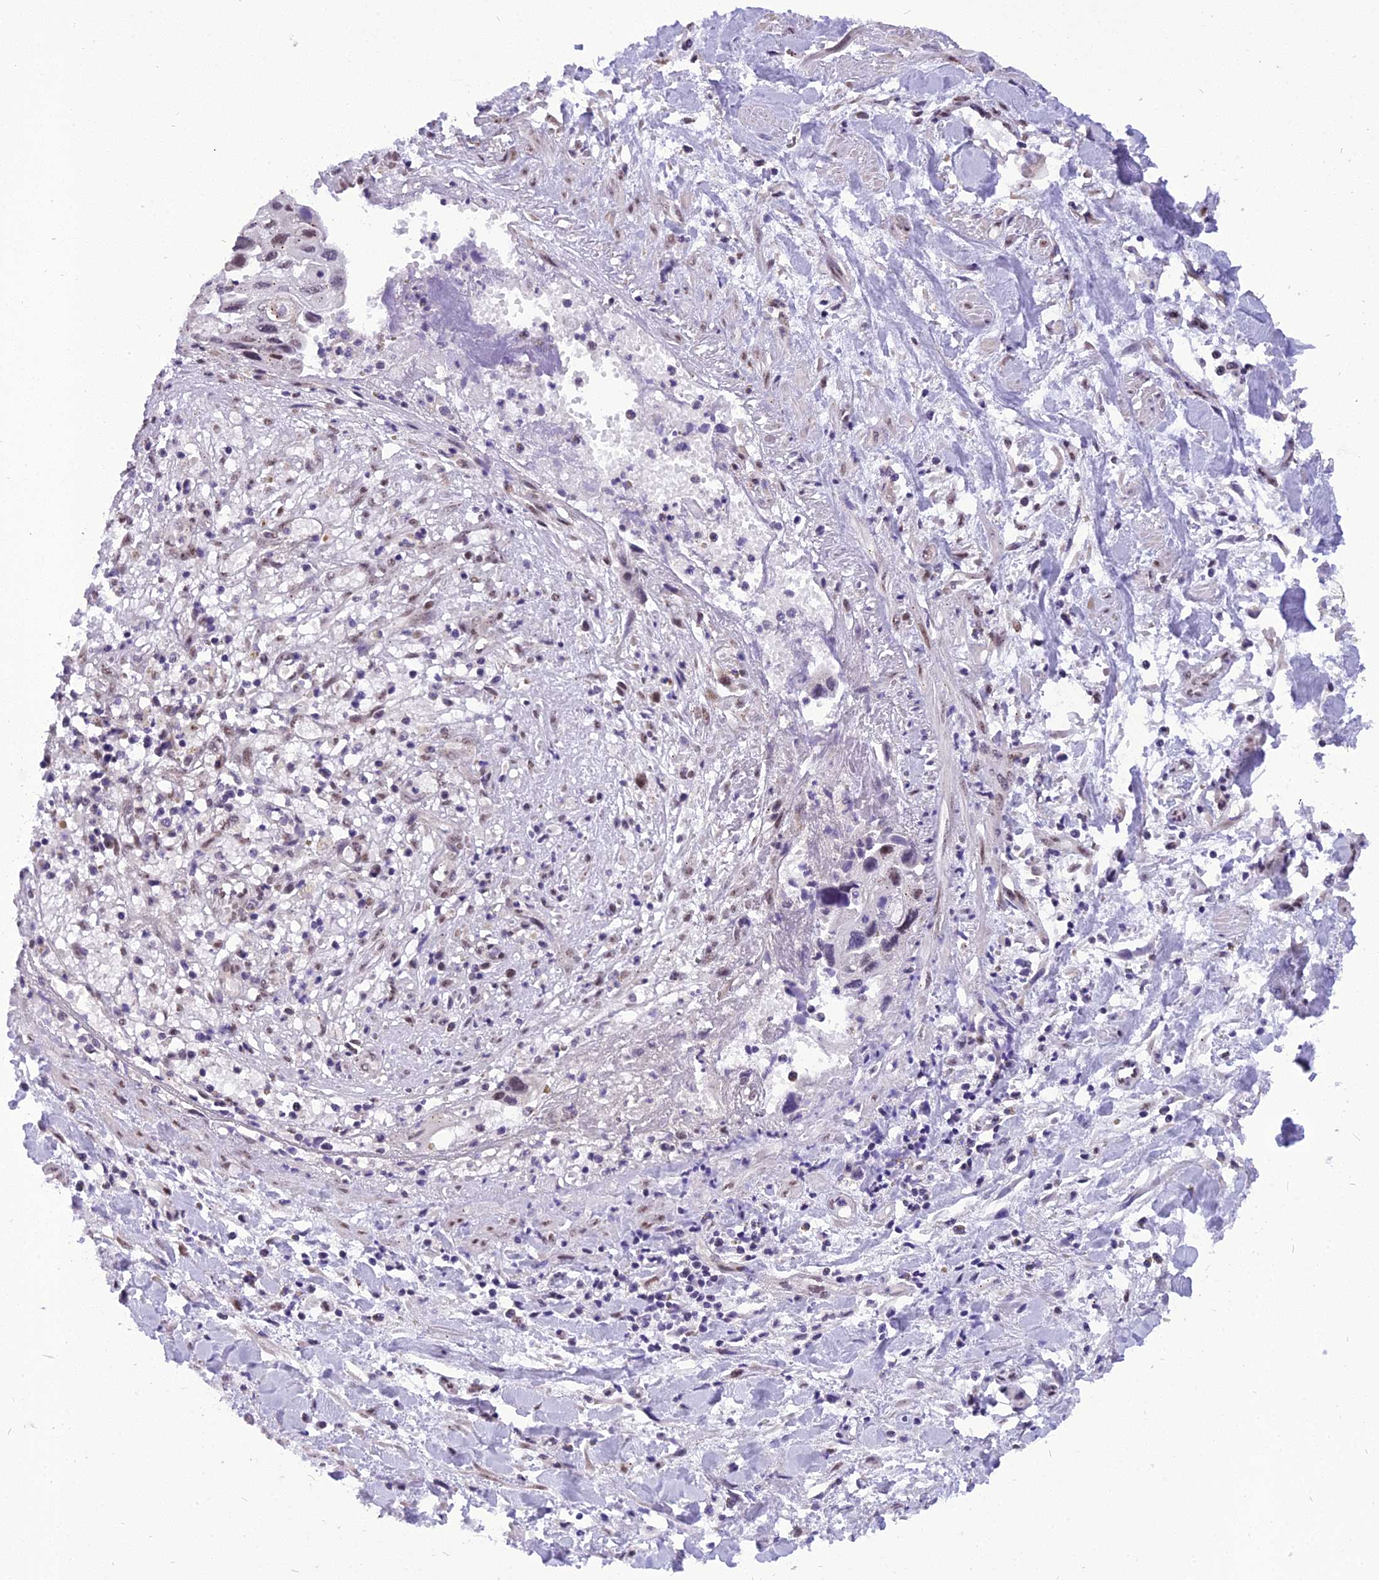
{"staining": {"intensity": "moderate", "quantity": "<25%", "location": "nuclear"}, "tissue": "pancreatic cancer", "cell_type": "Tumor cells", "image_type": "cancer", "snomed": [{"axis": "morphology", "description": "Adenocarcinoma, NOS"}, {"axis": "topography", "description": "Pancreas"}], "caption": "Moderate nuclear expression is present in approximately <25% of tumor cells in pancreatic cancer (adenocarcinoma). (DAB (3,3'-diaminobenzidine) IHC with brightfield microscopy, high magnification).", "gene": "IRF2BP1", "patient": {"sex": "female", "age": 50}}